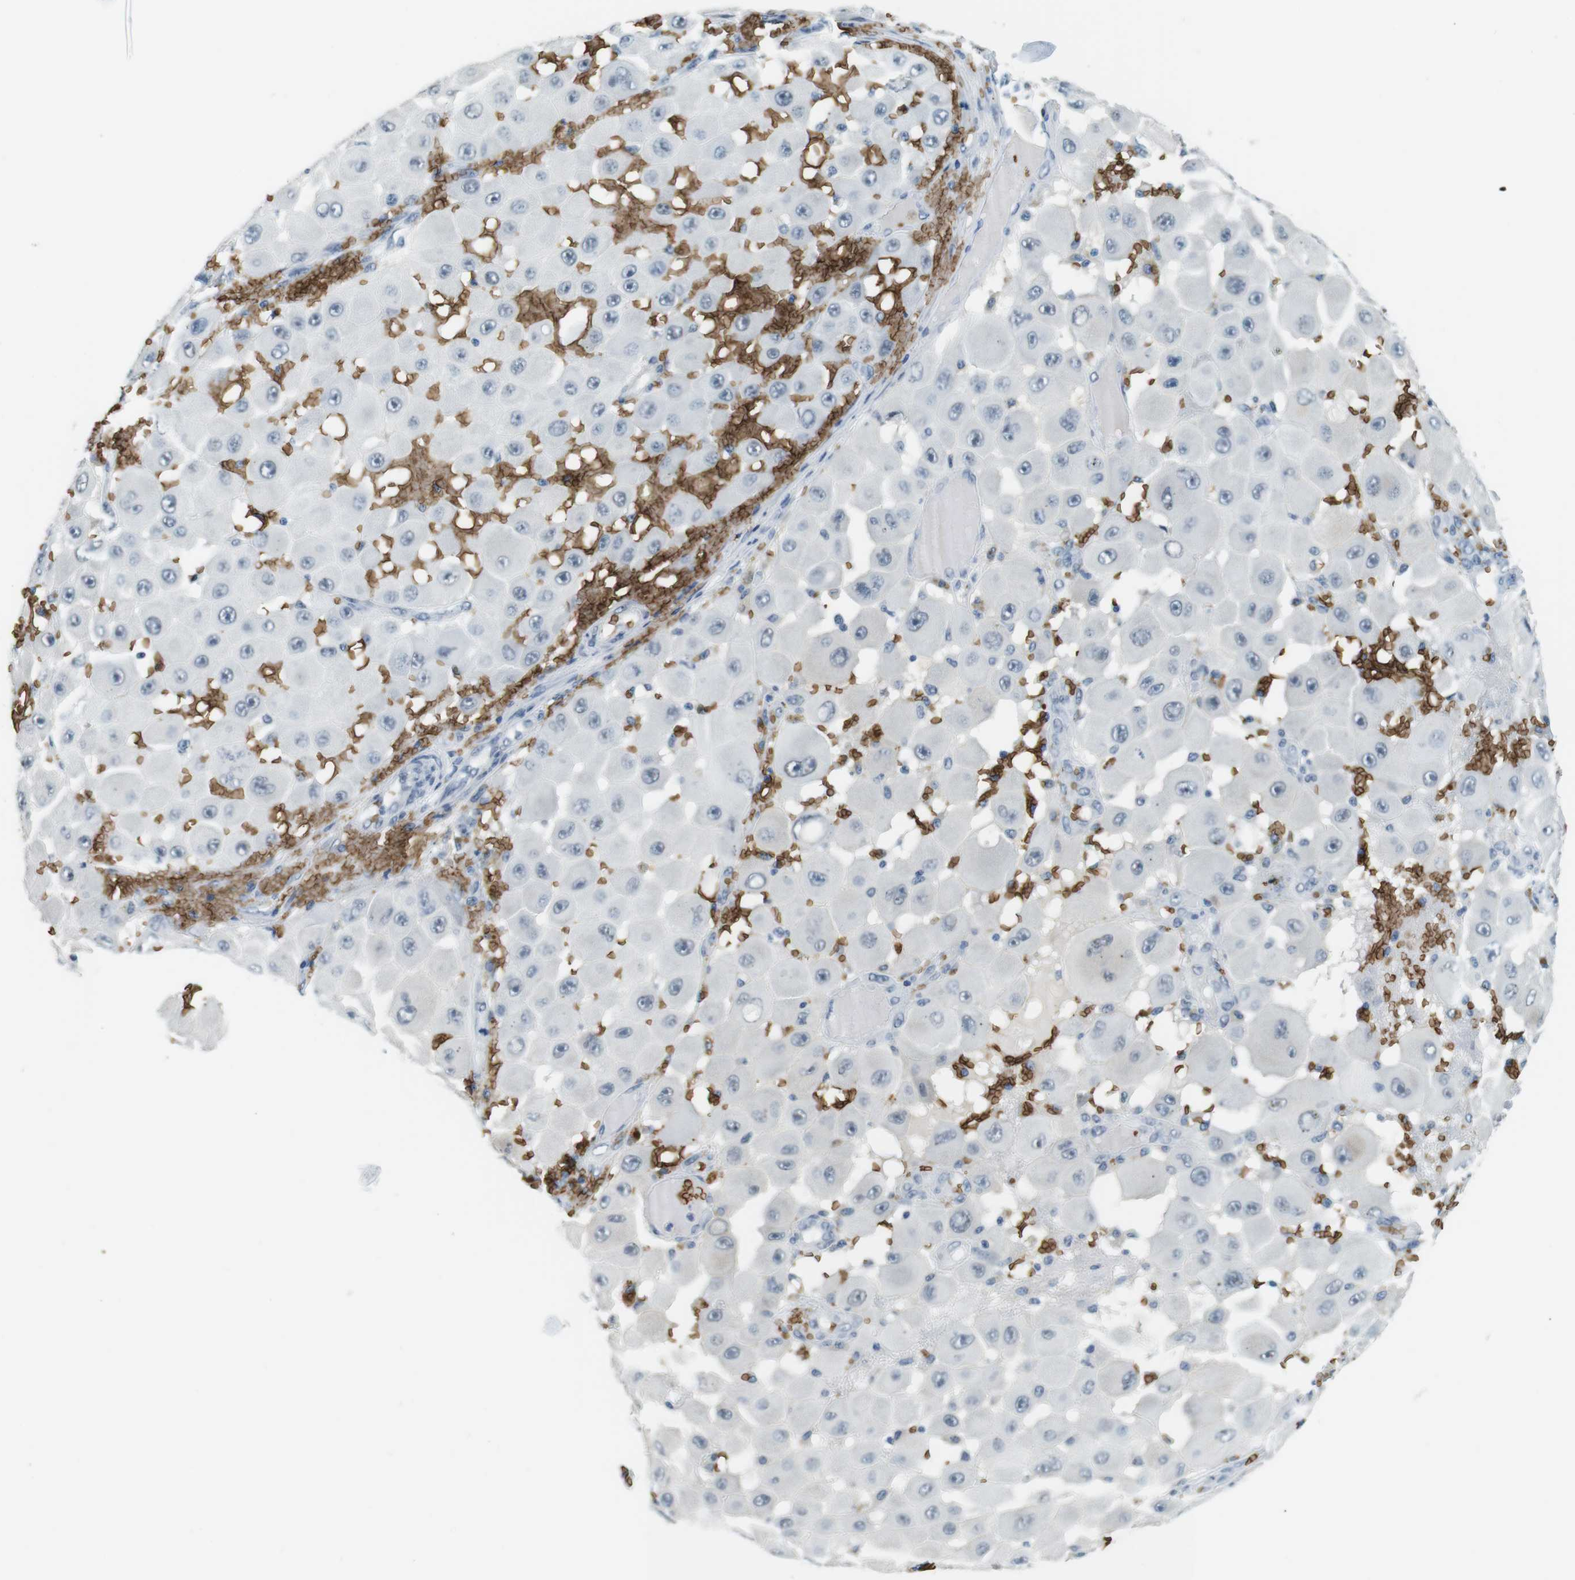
{"staining": {"intensity": "negative", "quantity": "none", "location": "none"}, "tissue": "melanoma", "cell_type": "Tumor cells", "image_type": "cancer", "snomed": [{"axis": "morphology", "description": "Malignant melanoma, NOS"}, {"axis": "topography", "description": "Skin"}], "caption": "IHC of malignant melanoma reveals no expression in tumor cells.", "gene": "SLC4A1", "patient": {"sex": "female", "age": 81}}